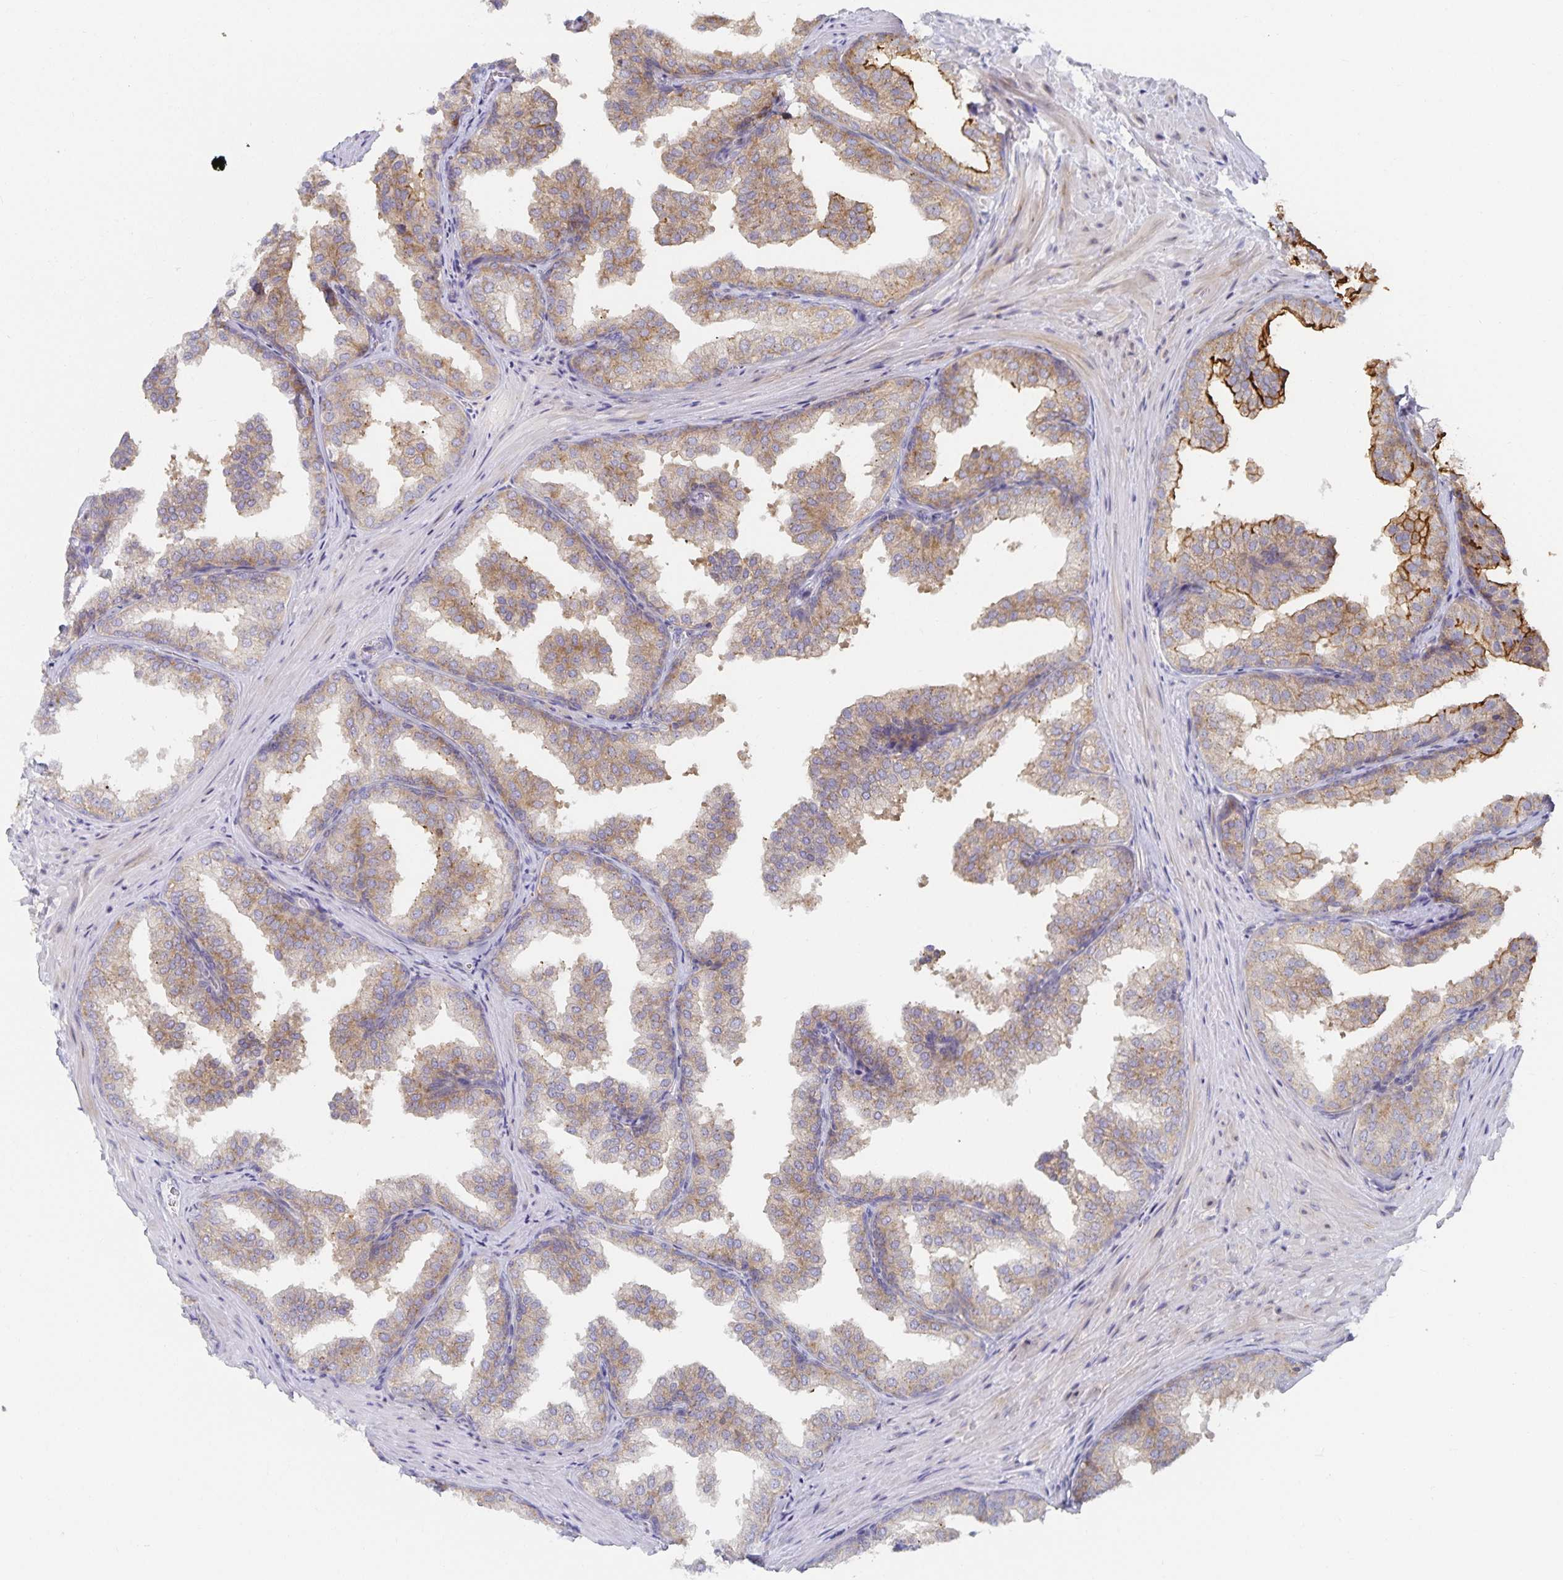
{"staining": {"intensity": "weak", "quantity": "25%-75%", "location": "cytoplasmic/membranous"}, "tissue": "prostate", "cell_type": "Glandular cells", "image_type": "normal", "snomed": [{"axis": "morphology", "description": "Normal tissue, NOS"}, {"axis": "topography", "description": "Prostate"}], "caption": "Prostate stained for a protein (brown) reveals weak cytoplasmic/membranous positive staining in approximately 25%-75% of glandular cells.", "gene": "NOMO1", "patient": {"sex": "male", "age": 37}}